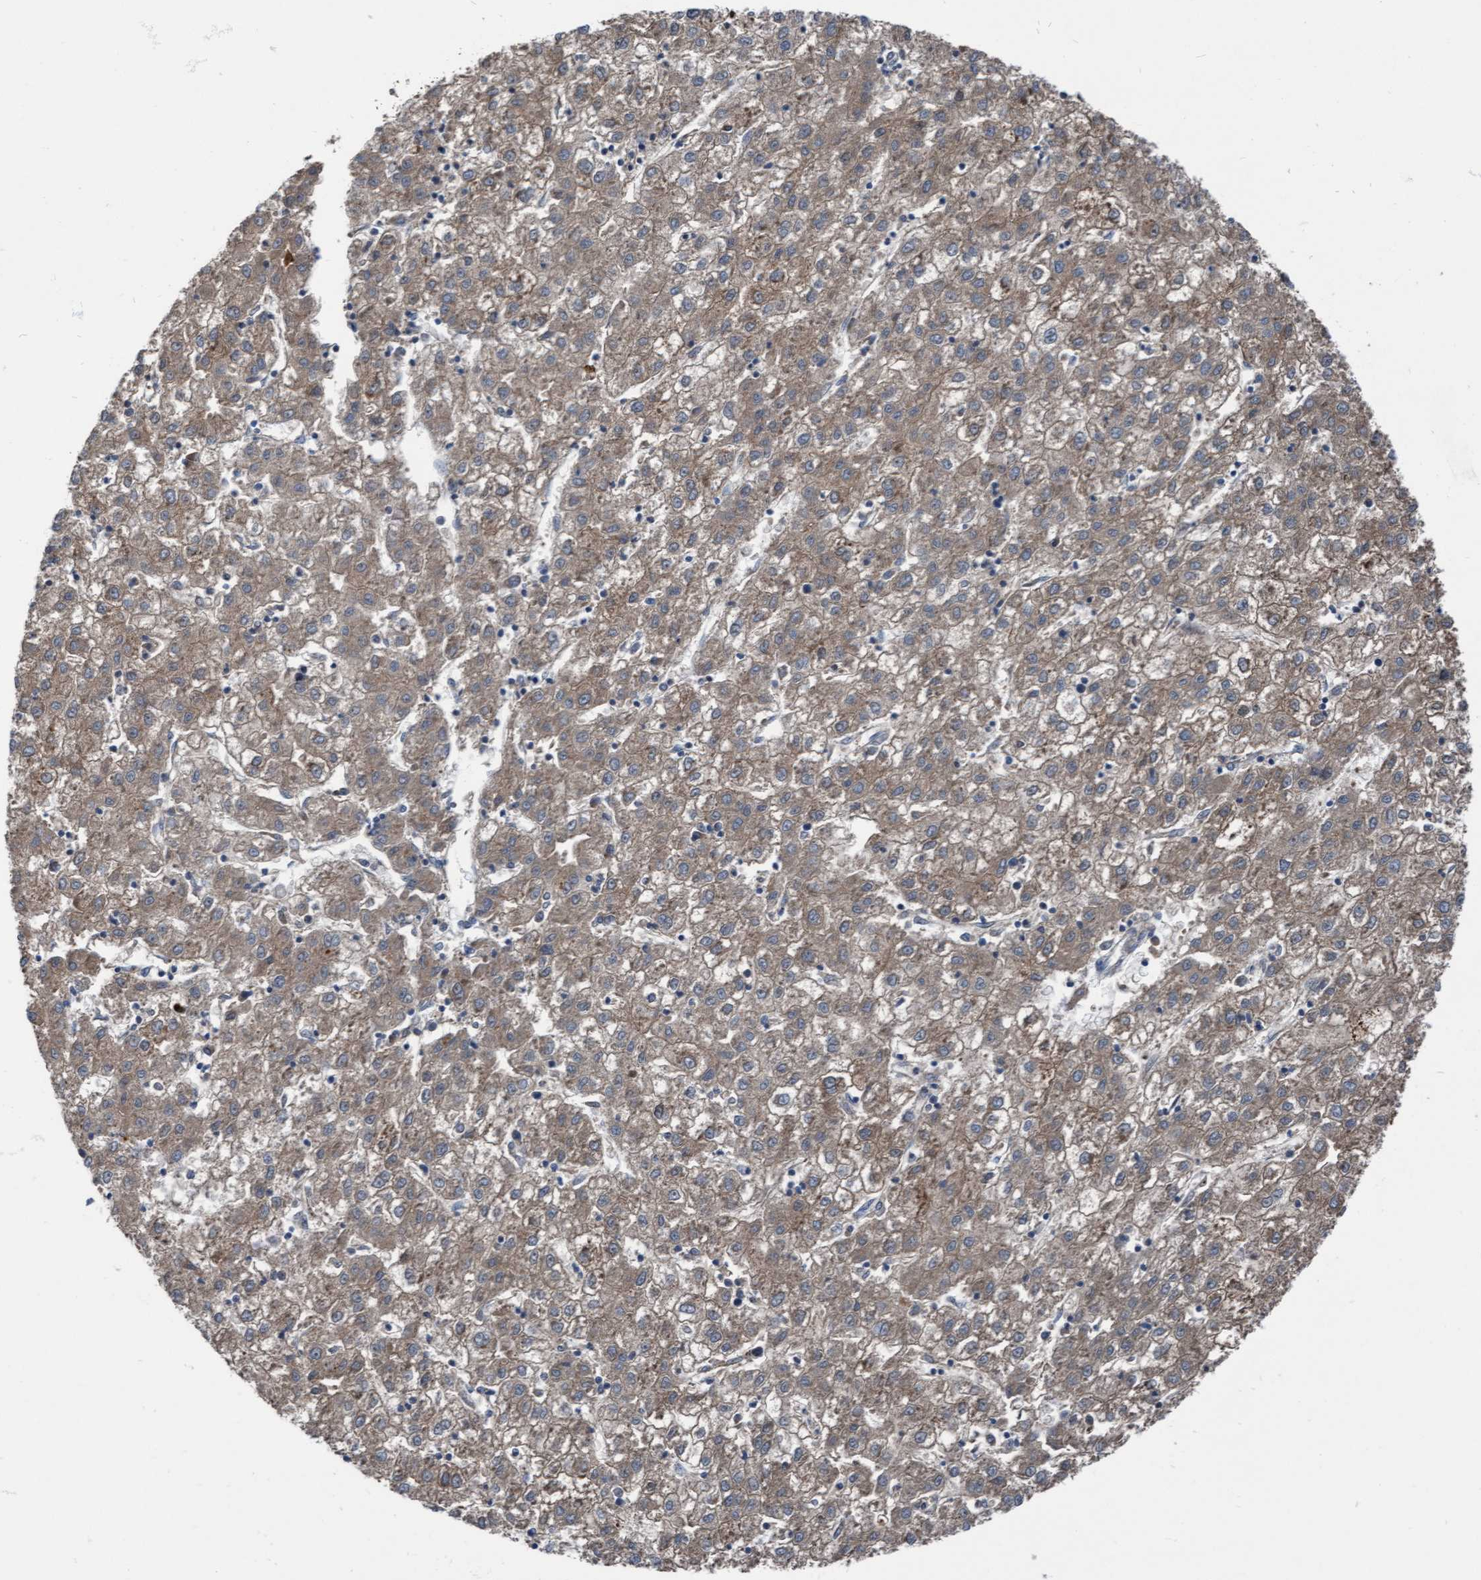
{"staining": {"intensity": "moderate", "quantity": ">75%", "location": "cytoplasmic/membranous"}, "tissue": "liver cancer", "cell_type": "Tumor cells", "image_type": "cancer", "snomed": [{"axis": "morphology", "description": "Carcinoma, Hepatocellular, NOS"}, {"axis": "topography", "description": "Liver"}], "caption": "Moderate cytoplasmic/membranous staining is appreciated in approximately >75% of tumor cells in liver hepatocellular carcinoma.", "gene": "KLHL26", "patient": {"sex": "male", "age": 72}}